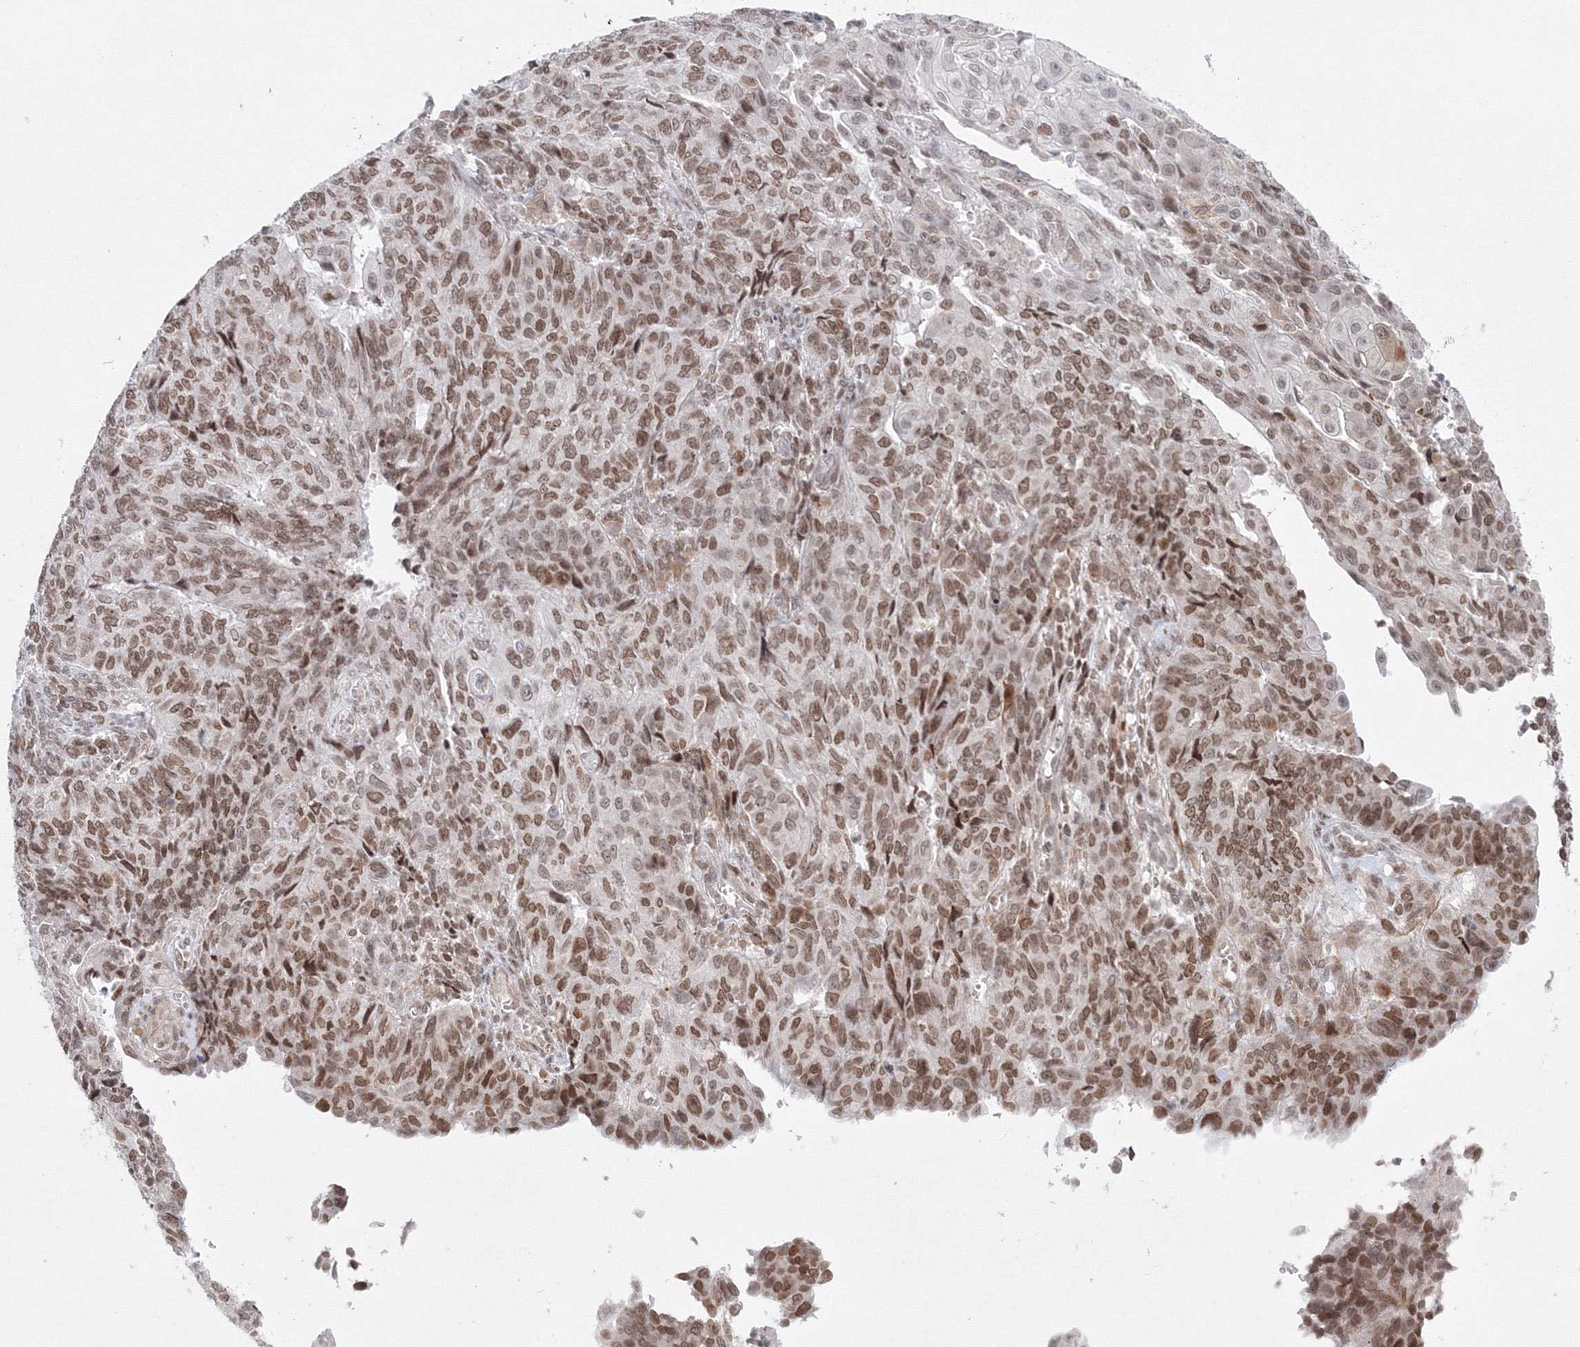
{"staining": {"intensity": "moderate", "quantity": ">75%", "location": "nuclear"}, "tissue": "endometrial cancer", "cell_type": "Tumor cells", "image_type": "cancer", "snomed": [{"axis": "morphology", "description": "Adenocarcinoma, NOS"}, {"axis": "topography", "description": "Endometrium"}], "caption": "The photomicrograph demonstrates staining of endometrial cancer (adenocarcinoma), revealing moderate nuclear protein expression (brown color) within tumor cells.", "gene": "KIF4A", "patient": {"sex": "female", "age": 32}}